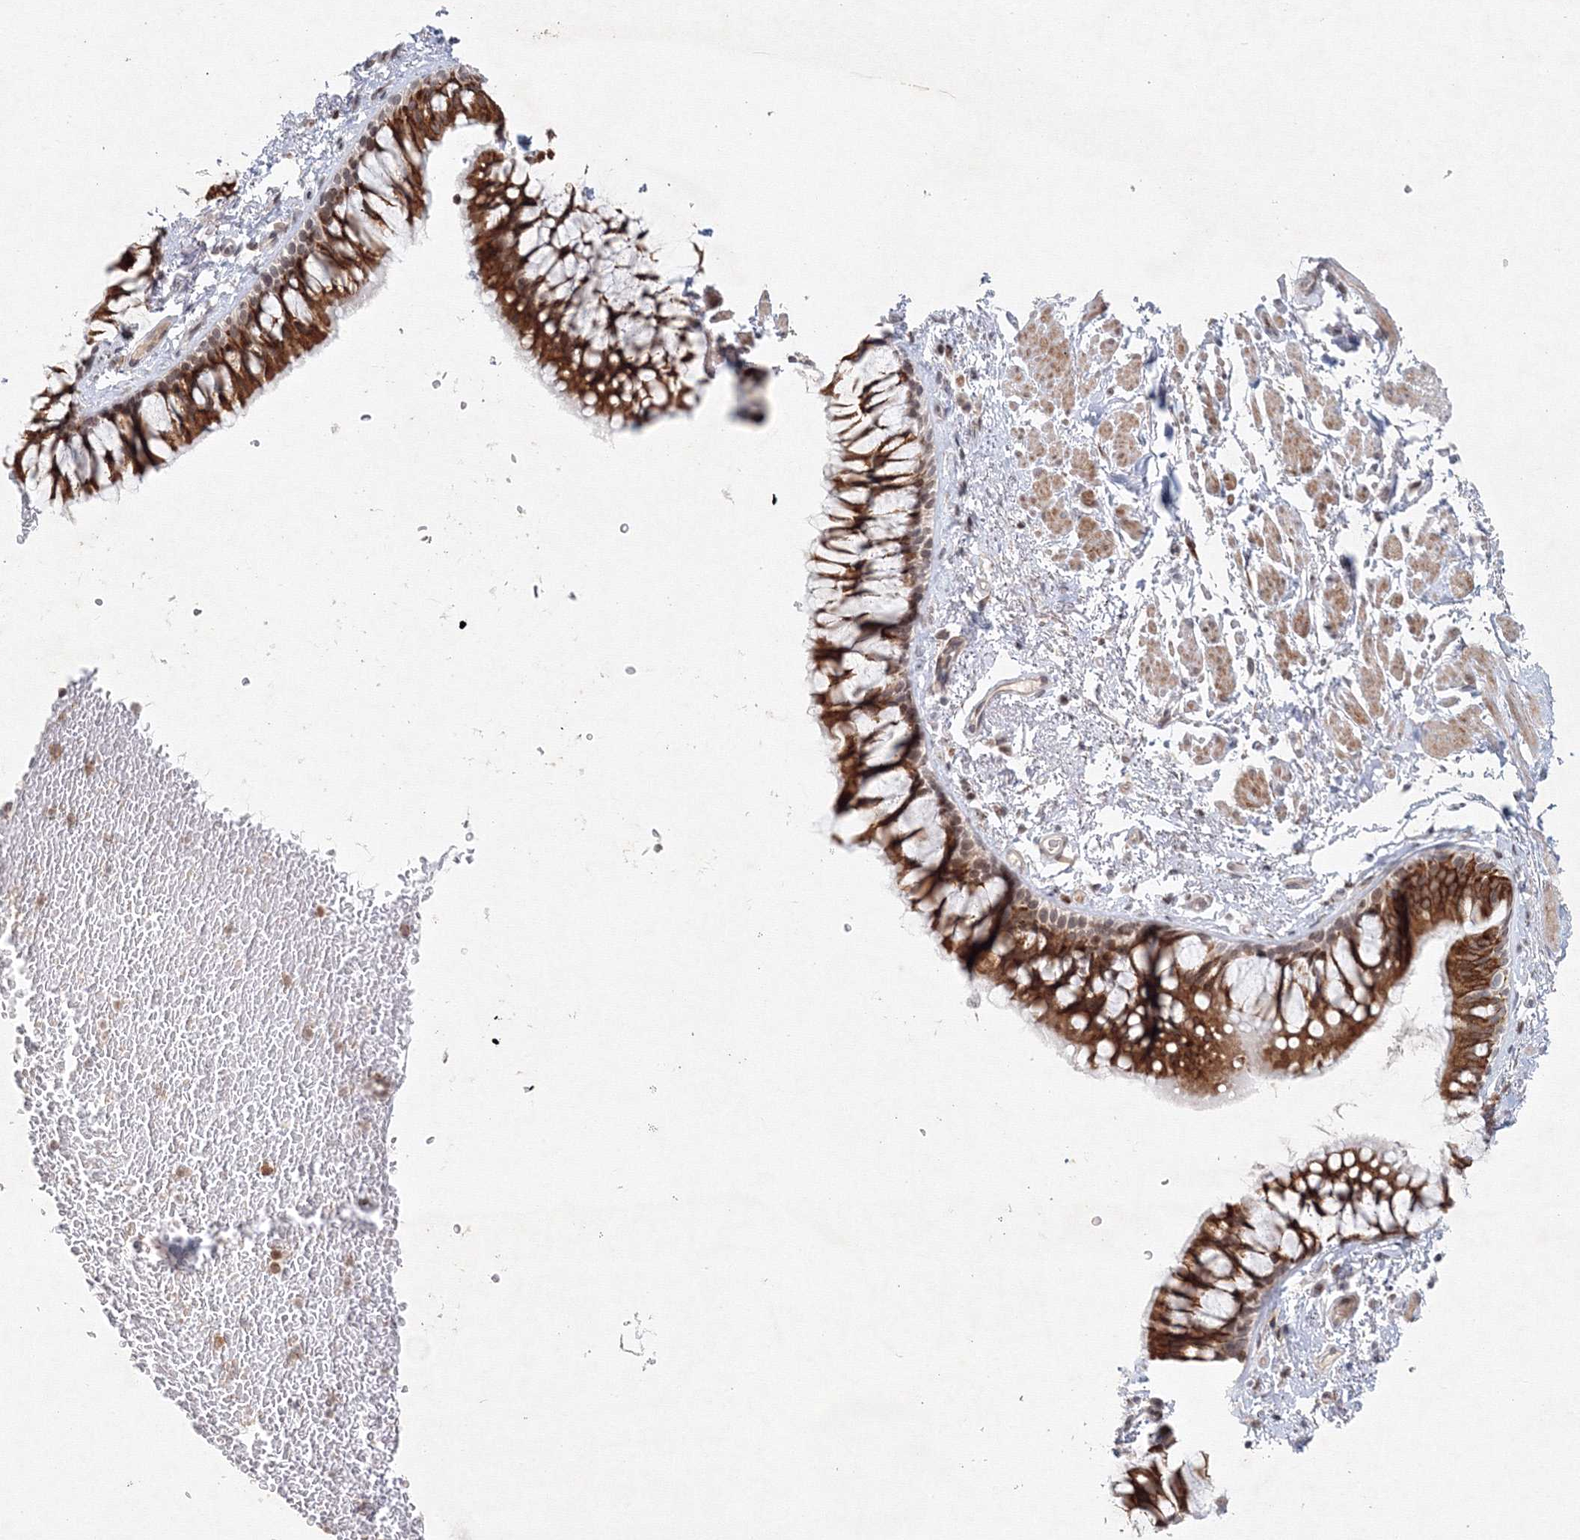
{"staining": {"intensity": "strong", "quantity": ">75%", "location": "cytoplasmic/membranous,nuclear"}, "tissue": "bronchus", "cell_type": "Respiratory epithelial cells", "image_type": "normal", "snomed": [{"axis": "morphology", "description": "Normal tissue, NOS"}, {"axis": "topography", "description": "Cartilage tissue"}, {"axis": "topography", "description": "Bronchus"}], "caption": "Immunohistochemistry (DAB (3,3'-diaminobenzidine)) staining of unremarkable human bronchus displays strong cytoplasmic/membranous,nuclear protein expression in about >75% of respiratory epithelial cells.", "gene": "KIF4A", "patient": {"sex": "female", "age": 73}}